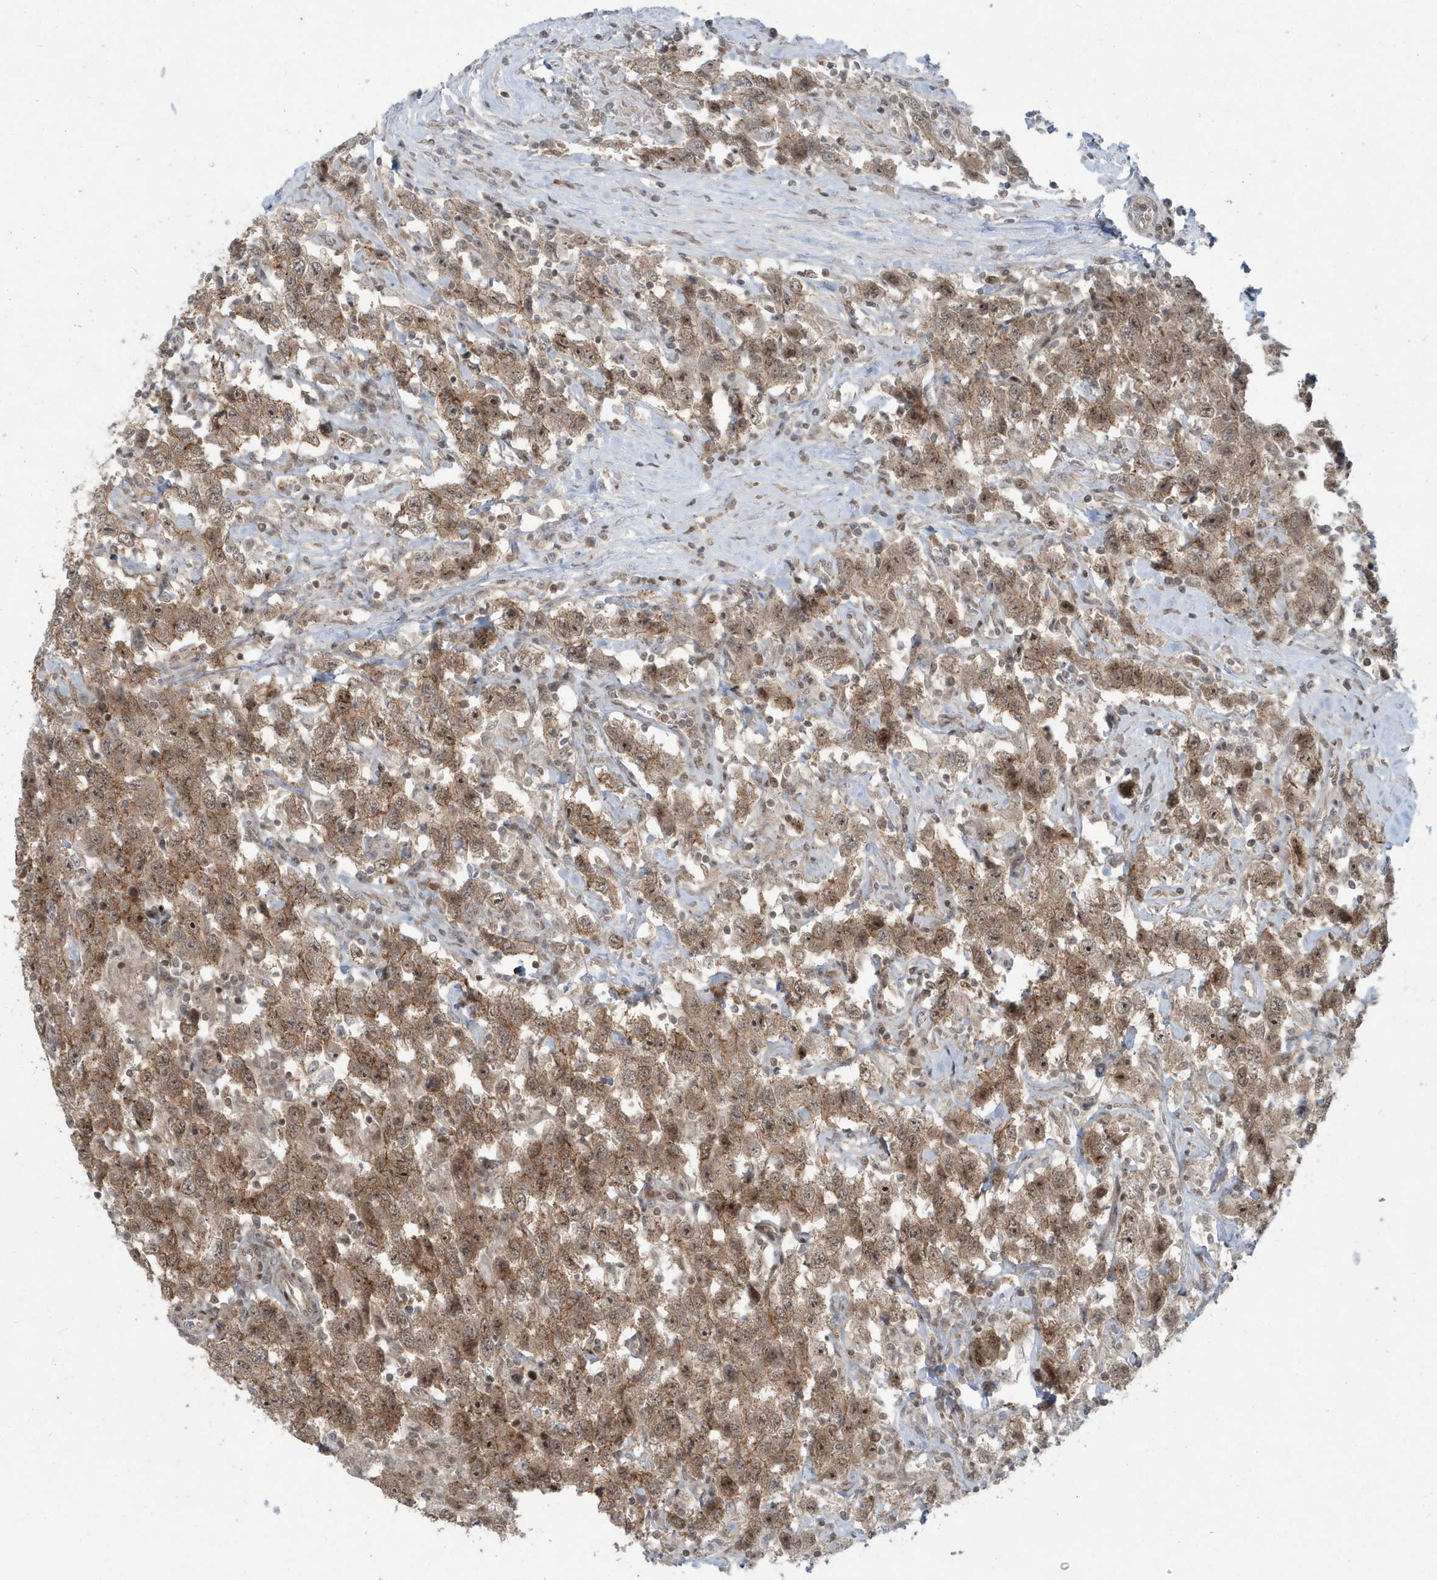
{"staining": {"intensity": "moderate", "quantity": ">75%", "location": "cytoplasmic/membranous,nuclear"}, "tissue": "testis cancer", "cell_type": "Tumor cells", "image_type": "cancer", "snomed": [{"axis": "morphology", "description": "Seminoma, NOS"}, {"axis": "topography", "description": "Testis"}], "caption": "Immunohistochemical staining of testis cancer exhibits moderate cytoplasmic/membranous and nuclear protein staining in about >75% of tumor cells.", "gene": "C1orf52", "patient": {"sex": "male", "age": 41}}